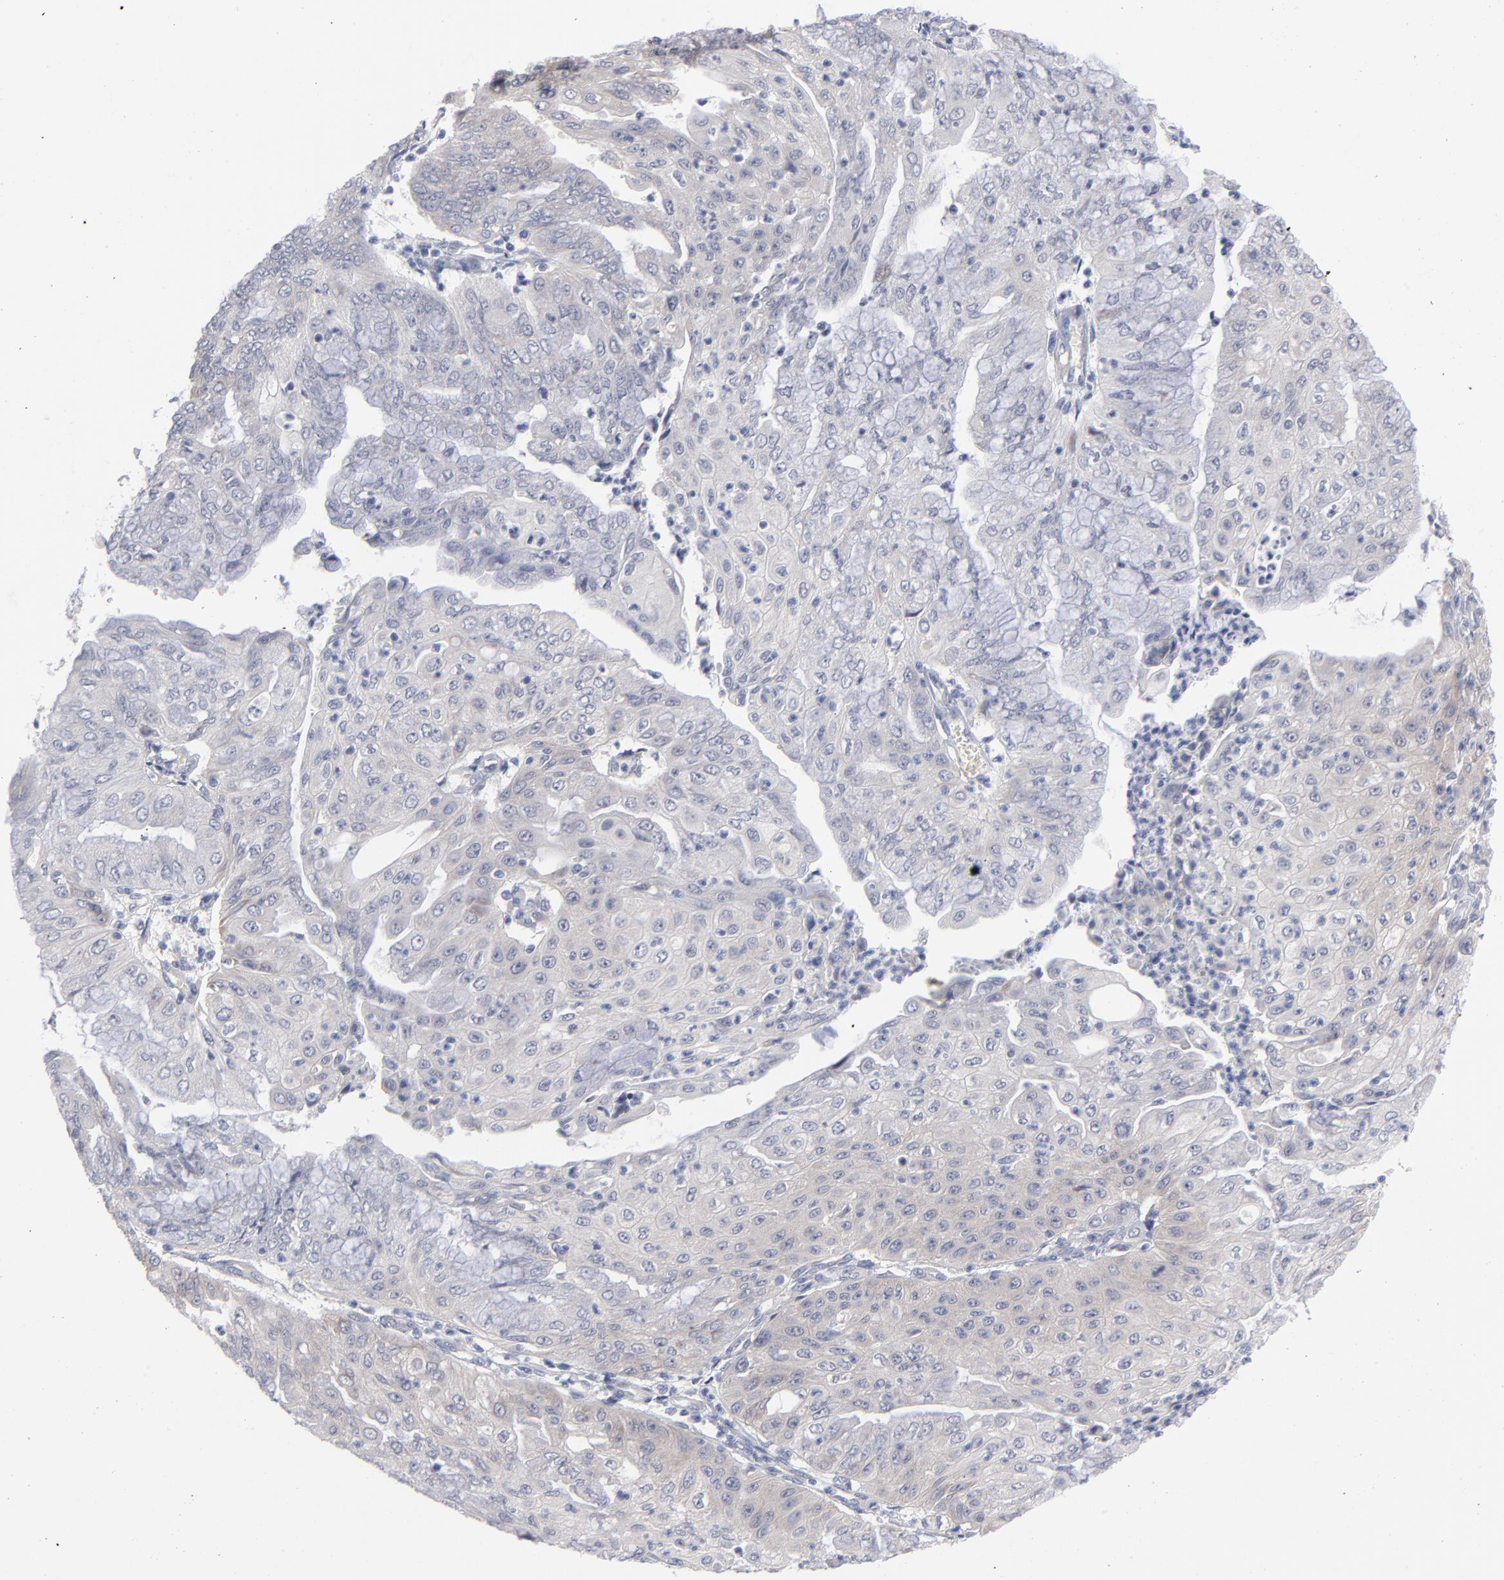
{"staining": {"intensity": "negative", "quantity": "none", "location": "none"}, "tissue": "endometrial cancer", "cell_type": "Tumor cells", "image_type": "cancer", "snomed": [{"axis": "morphology", "description": "Adenocarcinoma, NOS"}, {"axis": "topography", "description": "Endometrium"}], "caption": "Tumor cells show no significant staining in adenocarcinoma (endometrial).", "gene": "RPS24", "patient": {"sex": "female", "age": 79}}